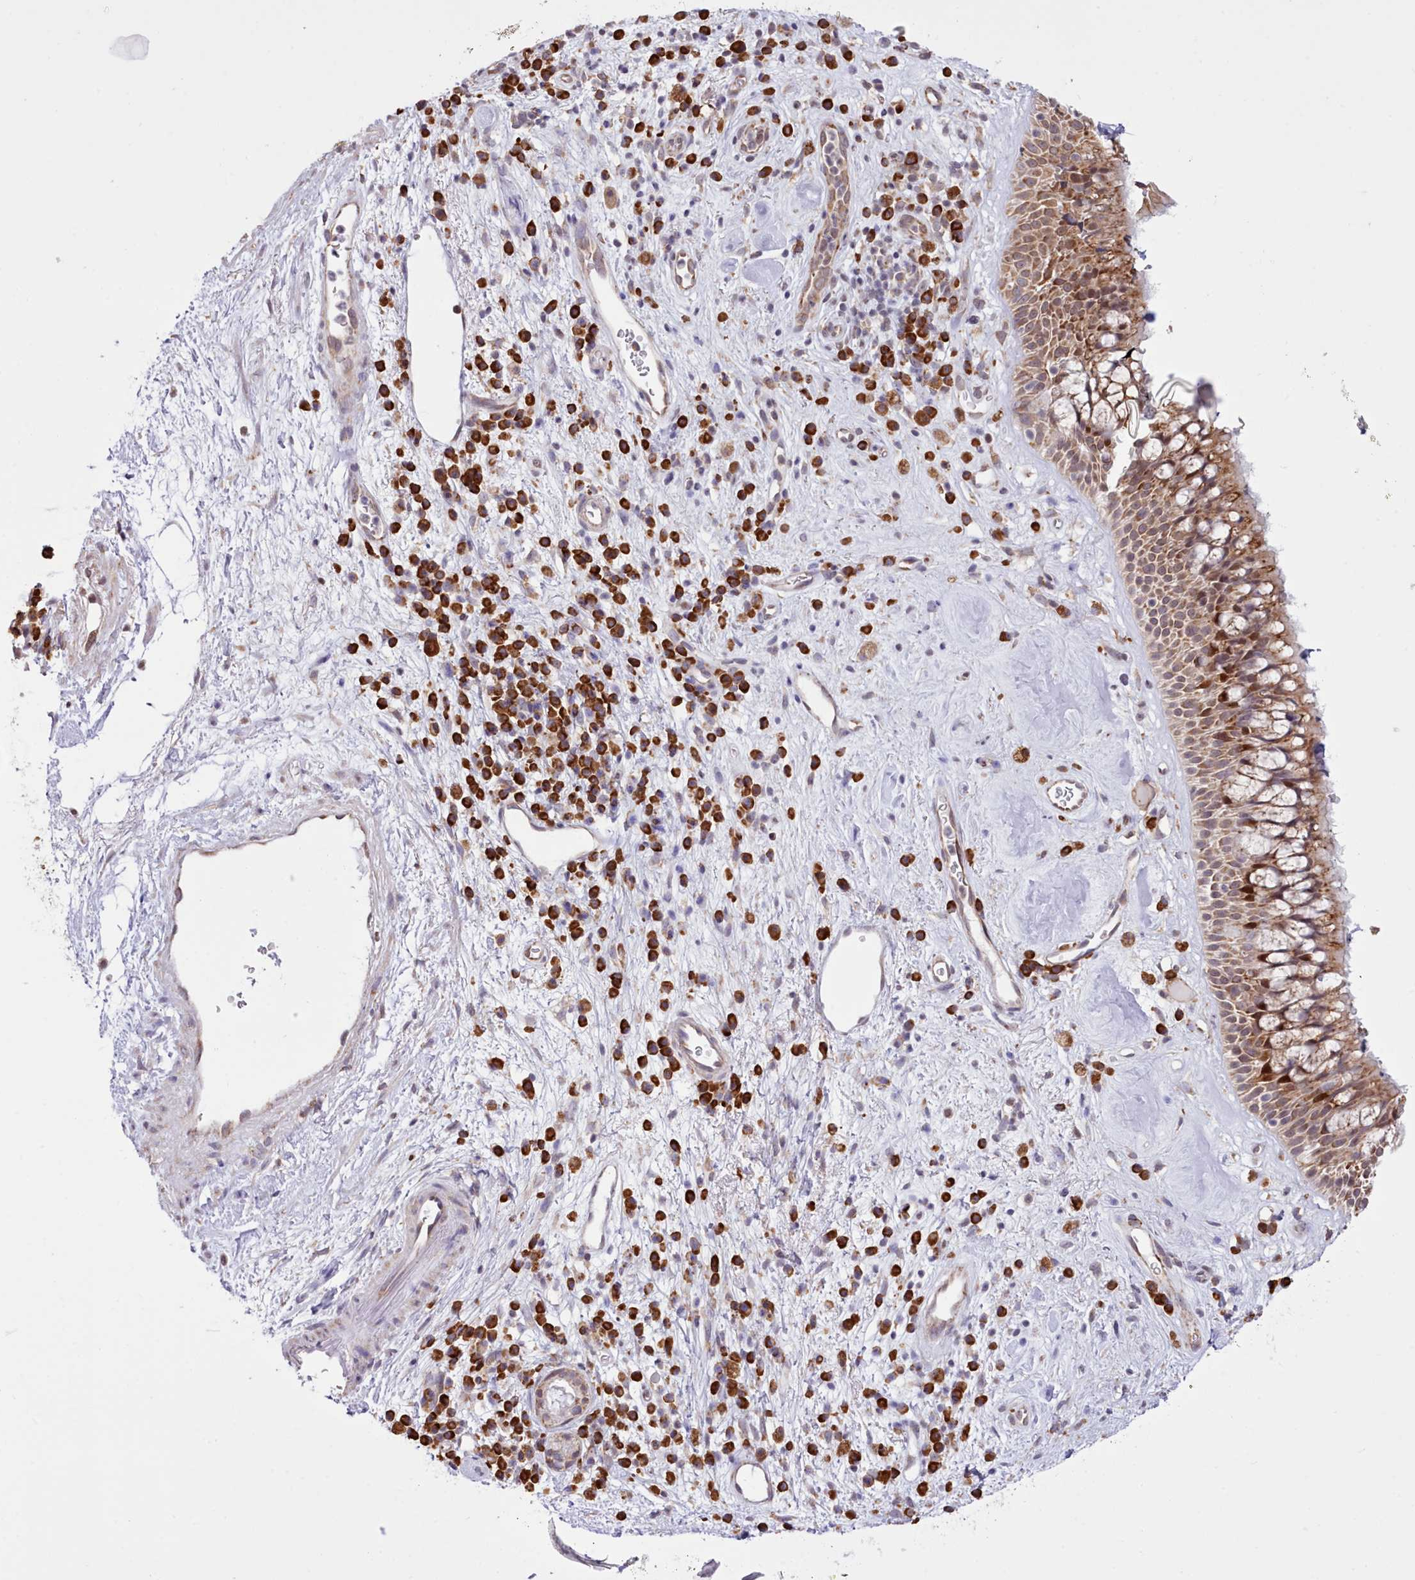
{"staining": {"intensity": "moderate", "quantity": ">75%", "location": "cytoplasmic/membranous"}, "tissue": "nasopharynx", "cell_type": "Respiratory epithelial cells", "image_type": "normal", "snomed": [{"axis": "morphology", "description": "Normal tissue, NOS"}, {"axis": "morphology", "description": "Squamous cell carcinoma, NOS"}, {"axis": "topography", "description": "Nasopharynx"}, {"axis": "topography", "description": "Head-Neck"}], "caption": "The image reveals immunohistochemical staining of benign nasopharynx. There is moderate cytoplasmic/membranous positivity is appreciated in about >75% of respiratory epithelial cells.", "gene": "SEC61B", "patient": {"sex": "male", "age": 85}}